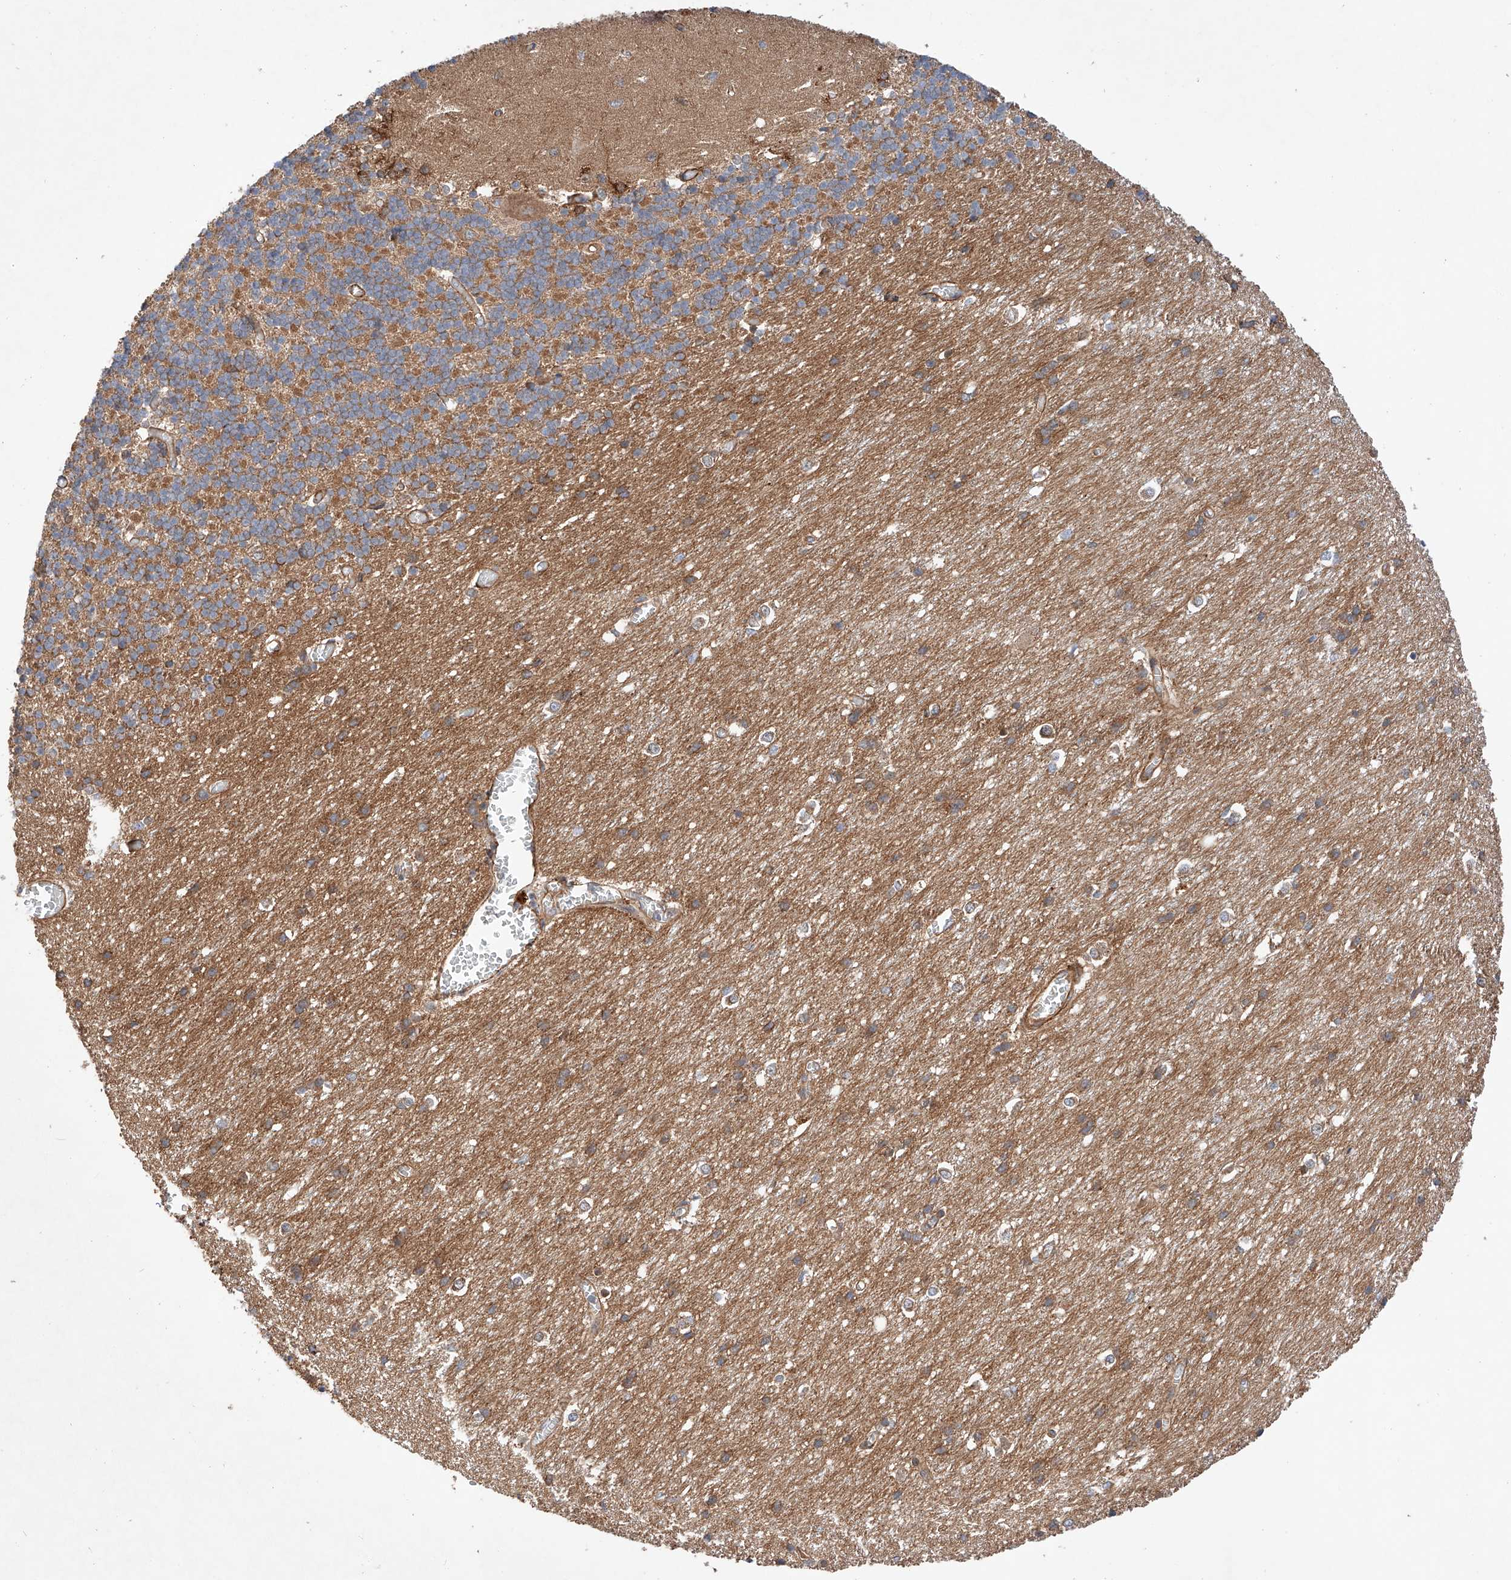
{"staining": {"intensity": "moderate", "quantity": ">75%", "location": "cytoplasmic/membranous"}, "tissue": "cerebellum", "cell_type": "Cells in granular layer", "image_type": "normal", "snomed": [{"axis": "morphology", "description": "Normal tissue, NOS"}, {"axis": "topography", "description": "Cerebellum"}], "caption": "Cerebellum stained with a brown dye reveals moderate cytoplasmic/membranous positive positivity in about >75% of cells in granular layer.", "gene": "RAB23", "patient": {"sex": "male", "age": 37}}